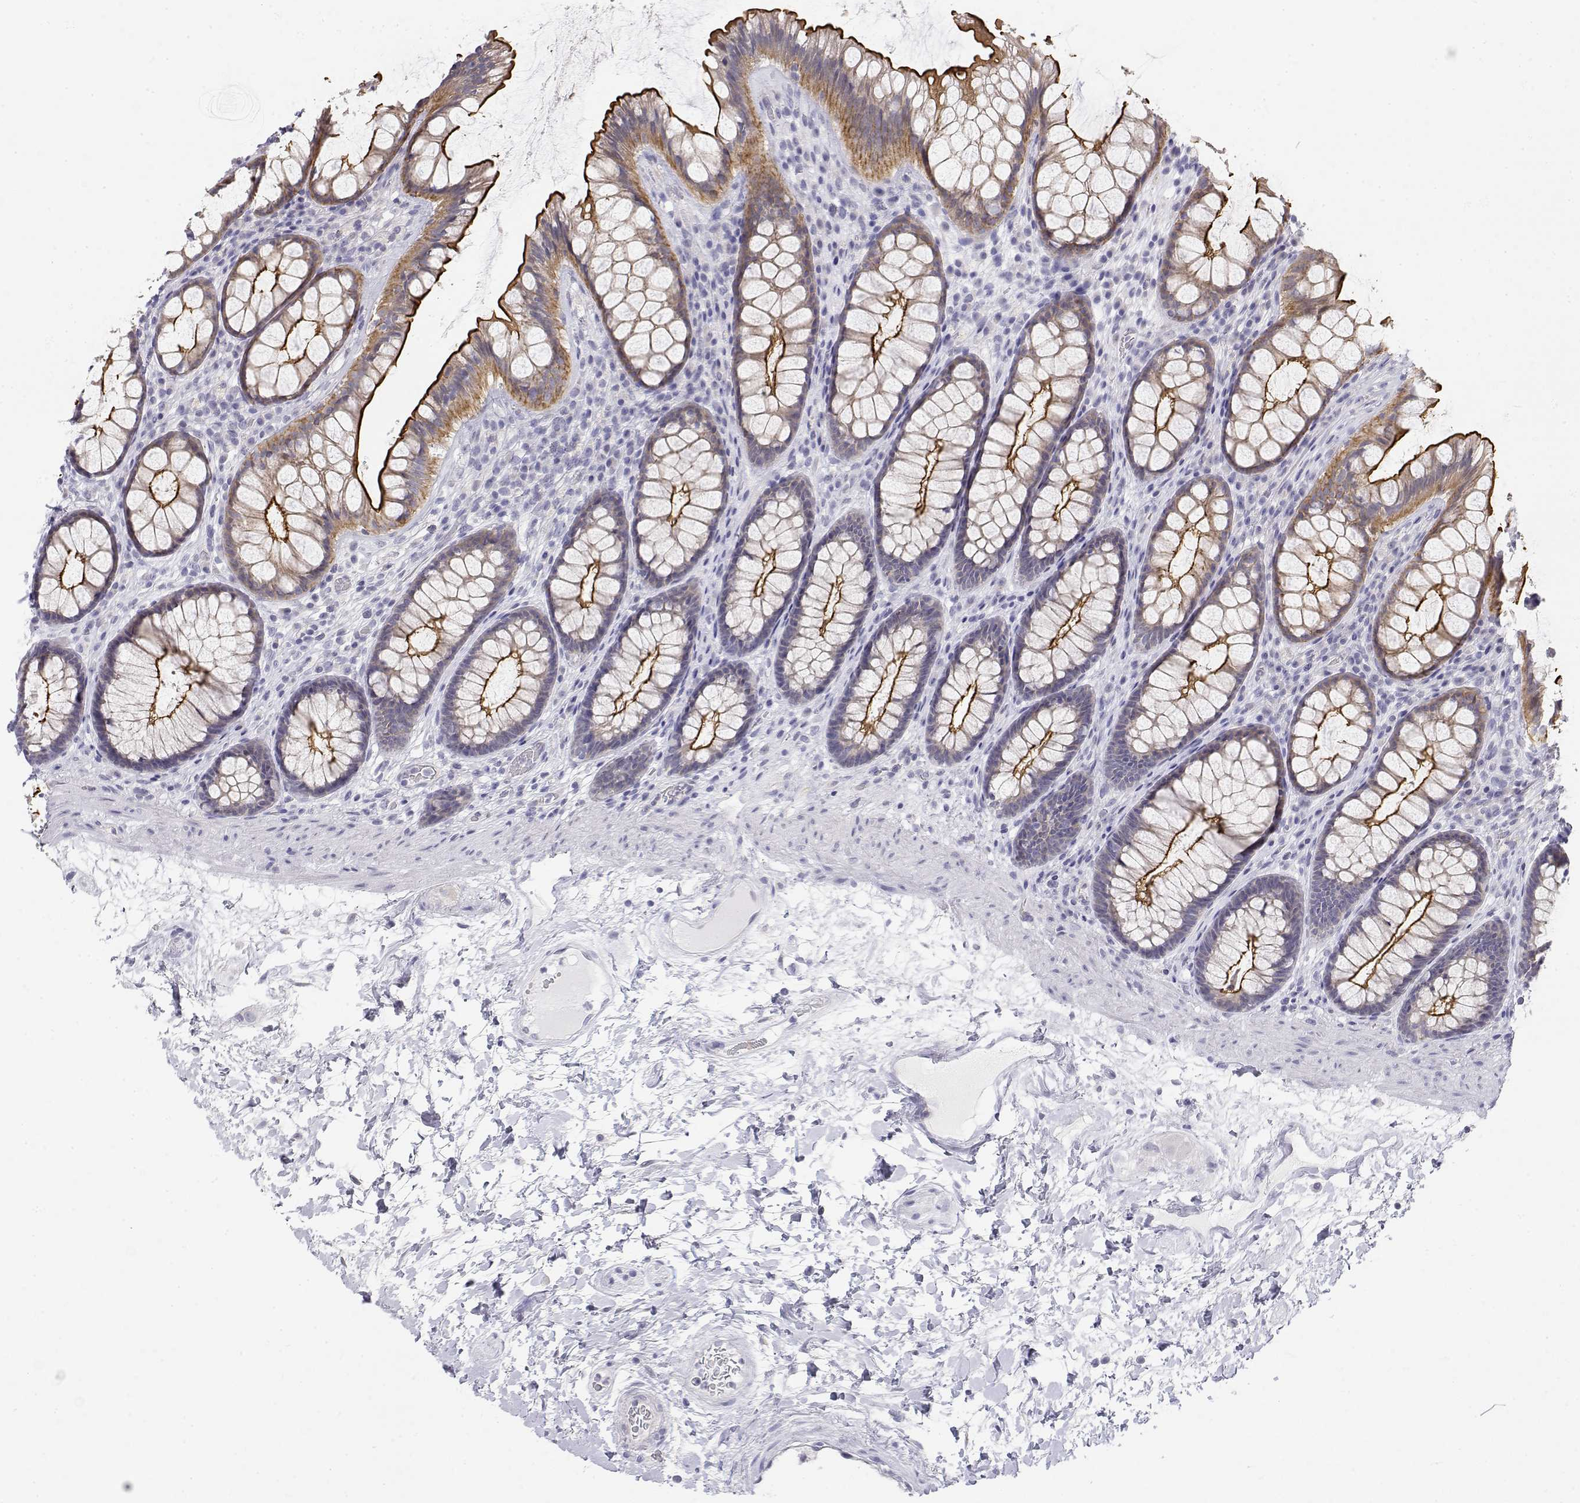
{"staining": {"intensity": "strong", "quantity": "25%-75%", "location": "cytoplasmic/membranous"}, "tissue": "rectum", "cell_type": "Glandular cells", "image_type": "normal", "snomed": [{"axis": "morphology", "description": "Normal tissue, NOS"}, {"axis": "topography", "description": "Rectum"}], "caption": "Immunohistochemical staining of benign human rectum reveals 25%-75% levels of strong cytoplasmic/membranous protein expression in about 25%-75% of glandular cells.", "gene": "MISP", "patient": {"sex": "male", "age": 72}}